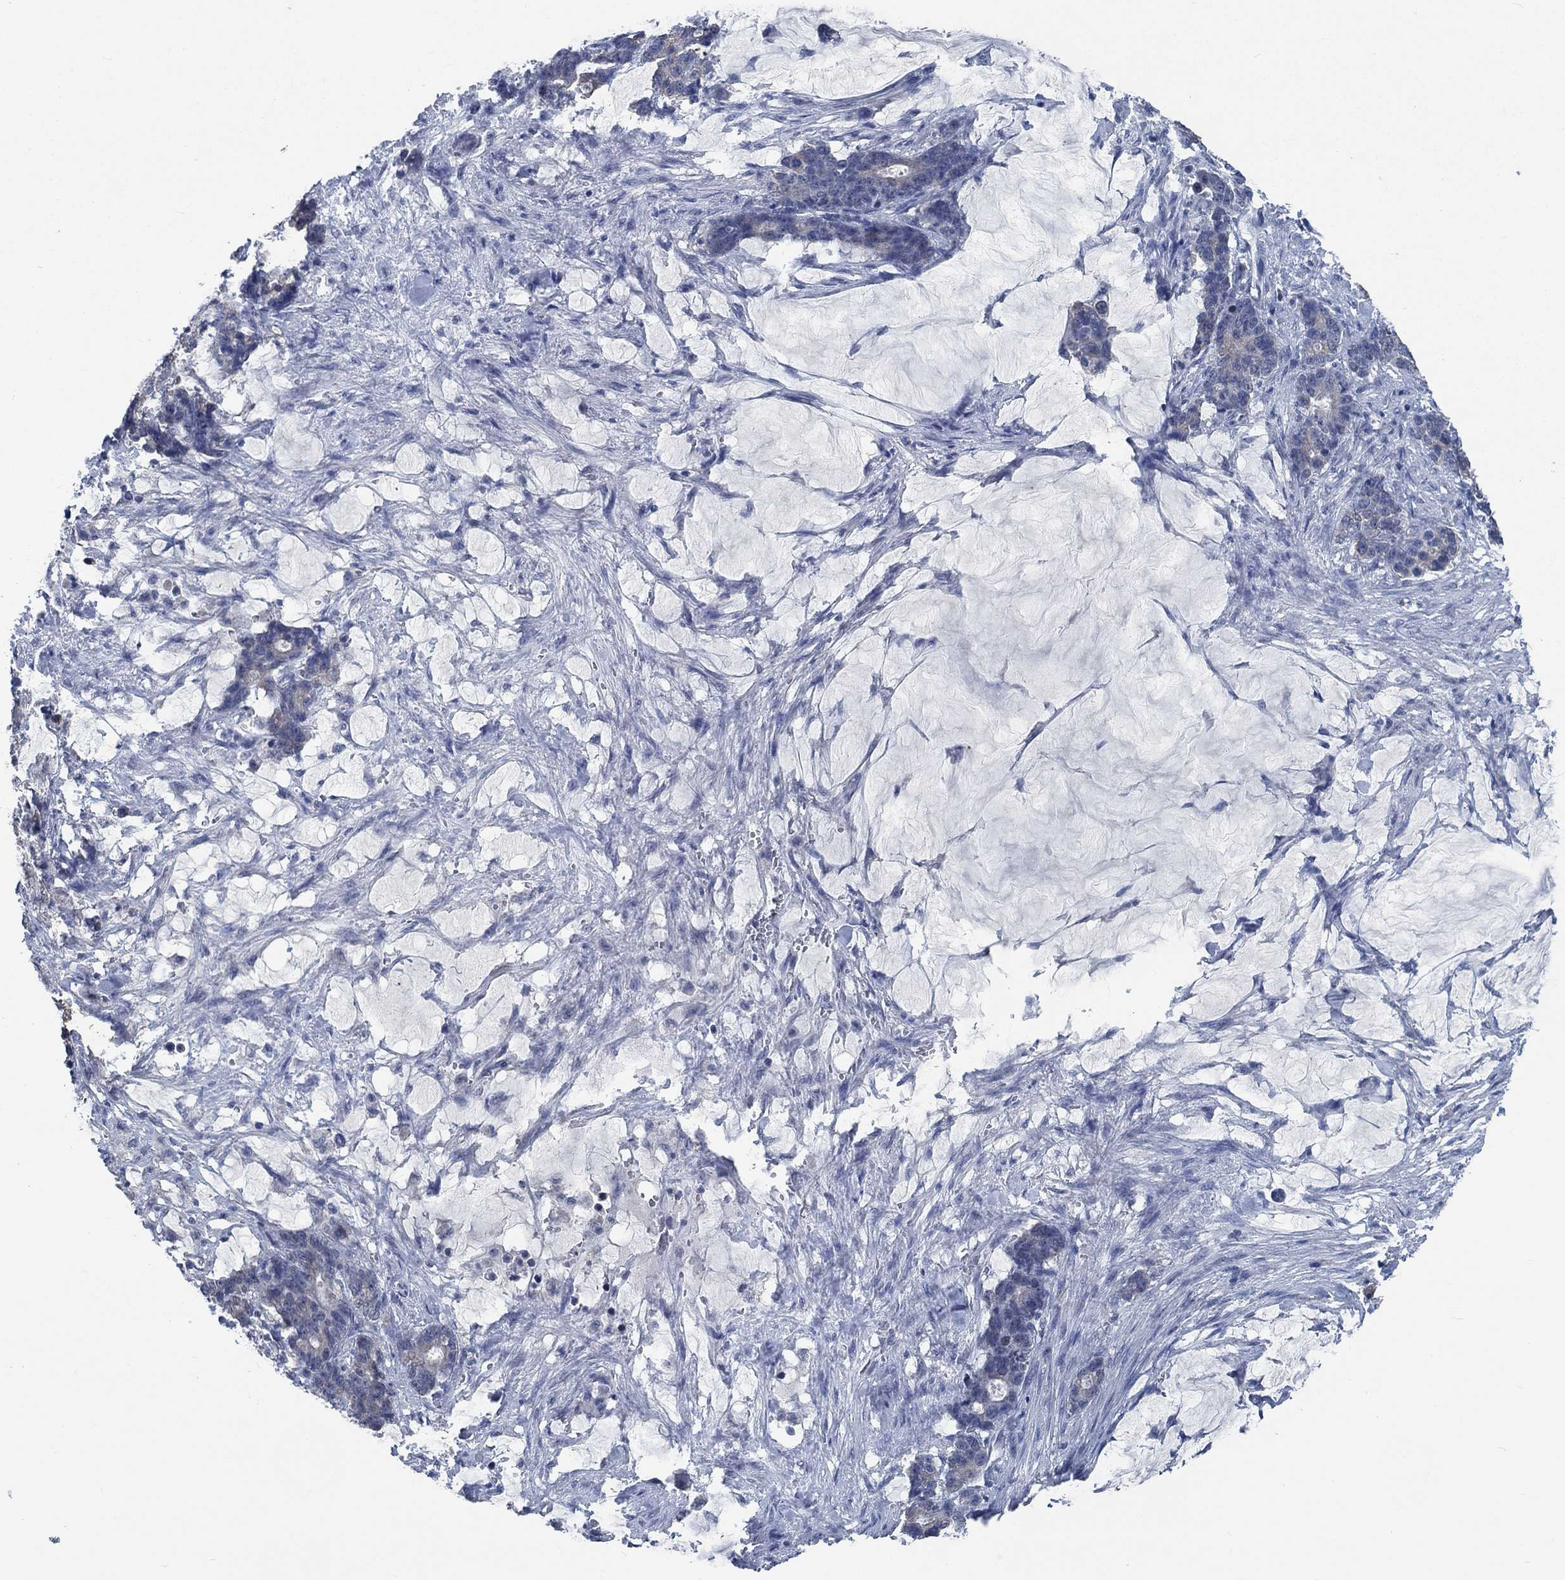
{"staining": {"intensity": "negative", "quantity": "none", "location": "none"}, "tissue": "stomach cancer", "cell_type": "Tumor cells", "image_type": "cancer", "snomed": [{"axis": "morphology", "description": "Normal tissue, NOS"}, {"axis": "morphology", "description": "Adenocarcinoma, NOS"}, {"axis": "topography", "description": "Stomach"}], "caption": "Tumor cells show no significant staining in stomach cancer (adenocarcinoma).", "gene": "OBSCN", "patient": {"sex": "female", "age": 64}}